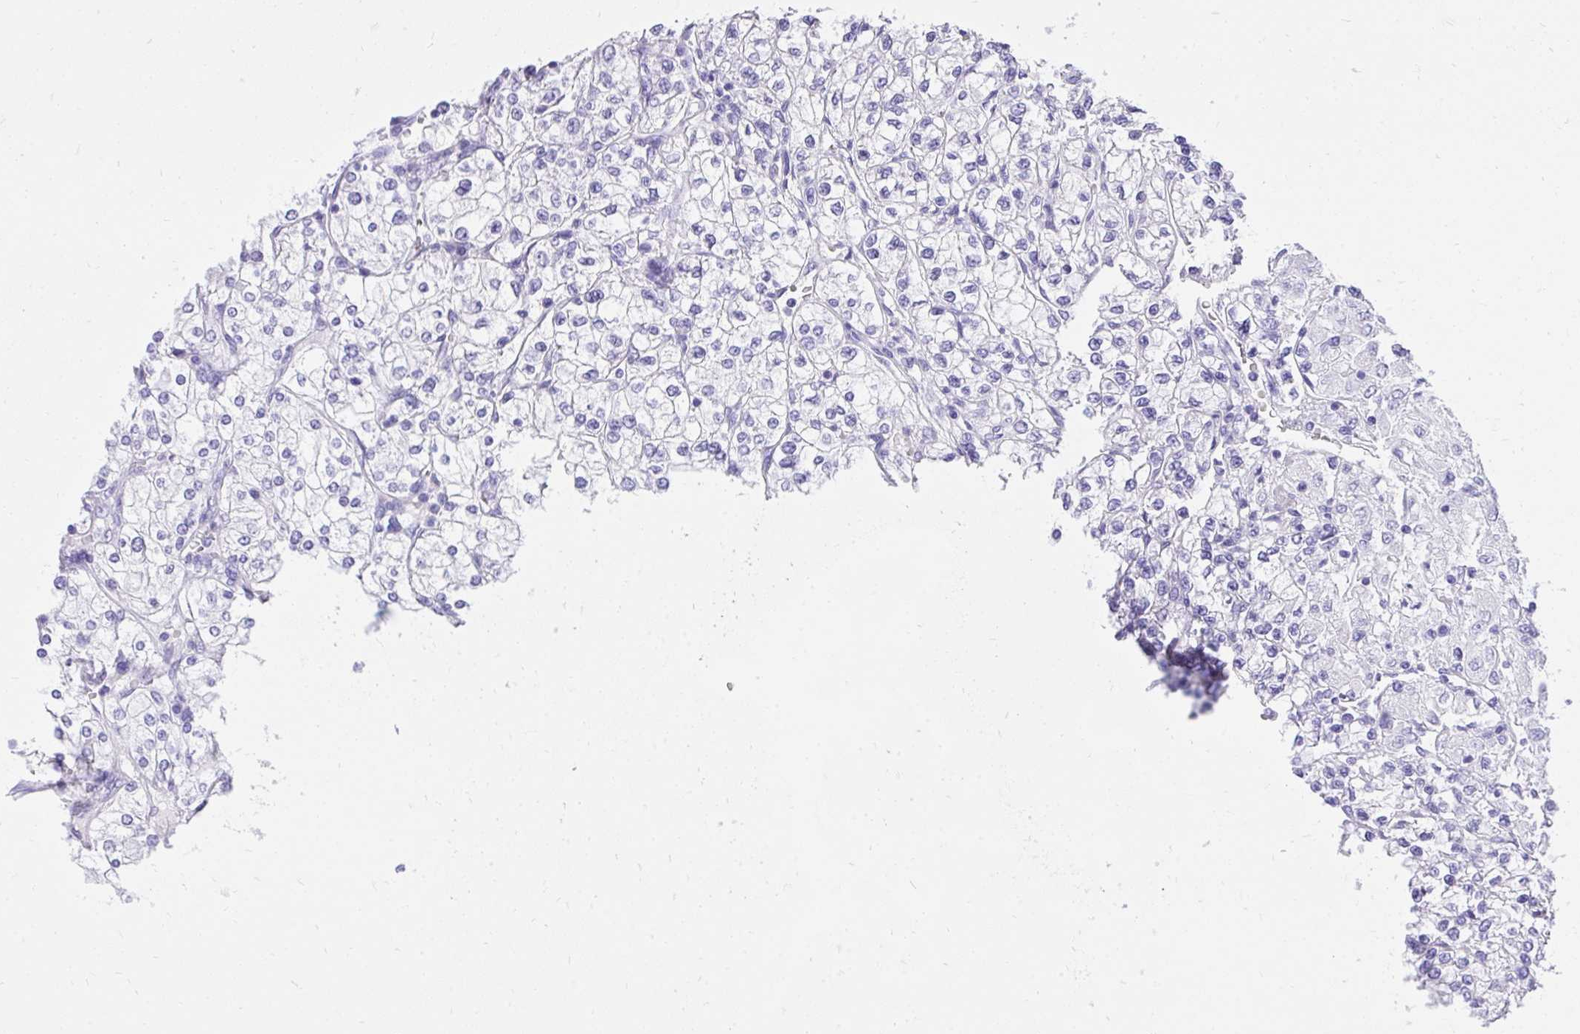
{"staining": {"intensity": "negative", "quantity": "none", "location": "none"}, "tissue": "renal cancer", "cell_type": "Tumor cells", "image_type": "cancer", "snomed": [{"axis": "morphology", "description": "Adenocarcinoma, NOS"}, {"axis": "topography", "description": "Kidney"}], "caption": "A high-resolution photomicrograph shows immunohistochemistry (IHC) staining of renal cancer (adenocarcinoma), which exhibits no significant expression in tumor cells.", "gene": "KCNN4", "patient": {"sex": "male", "age": 80}}